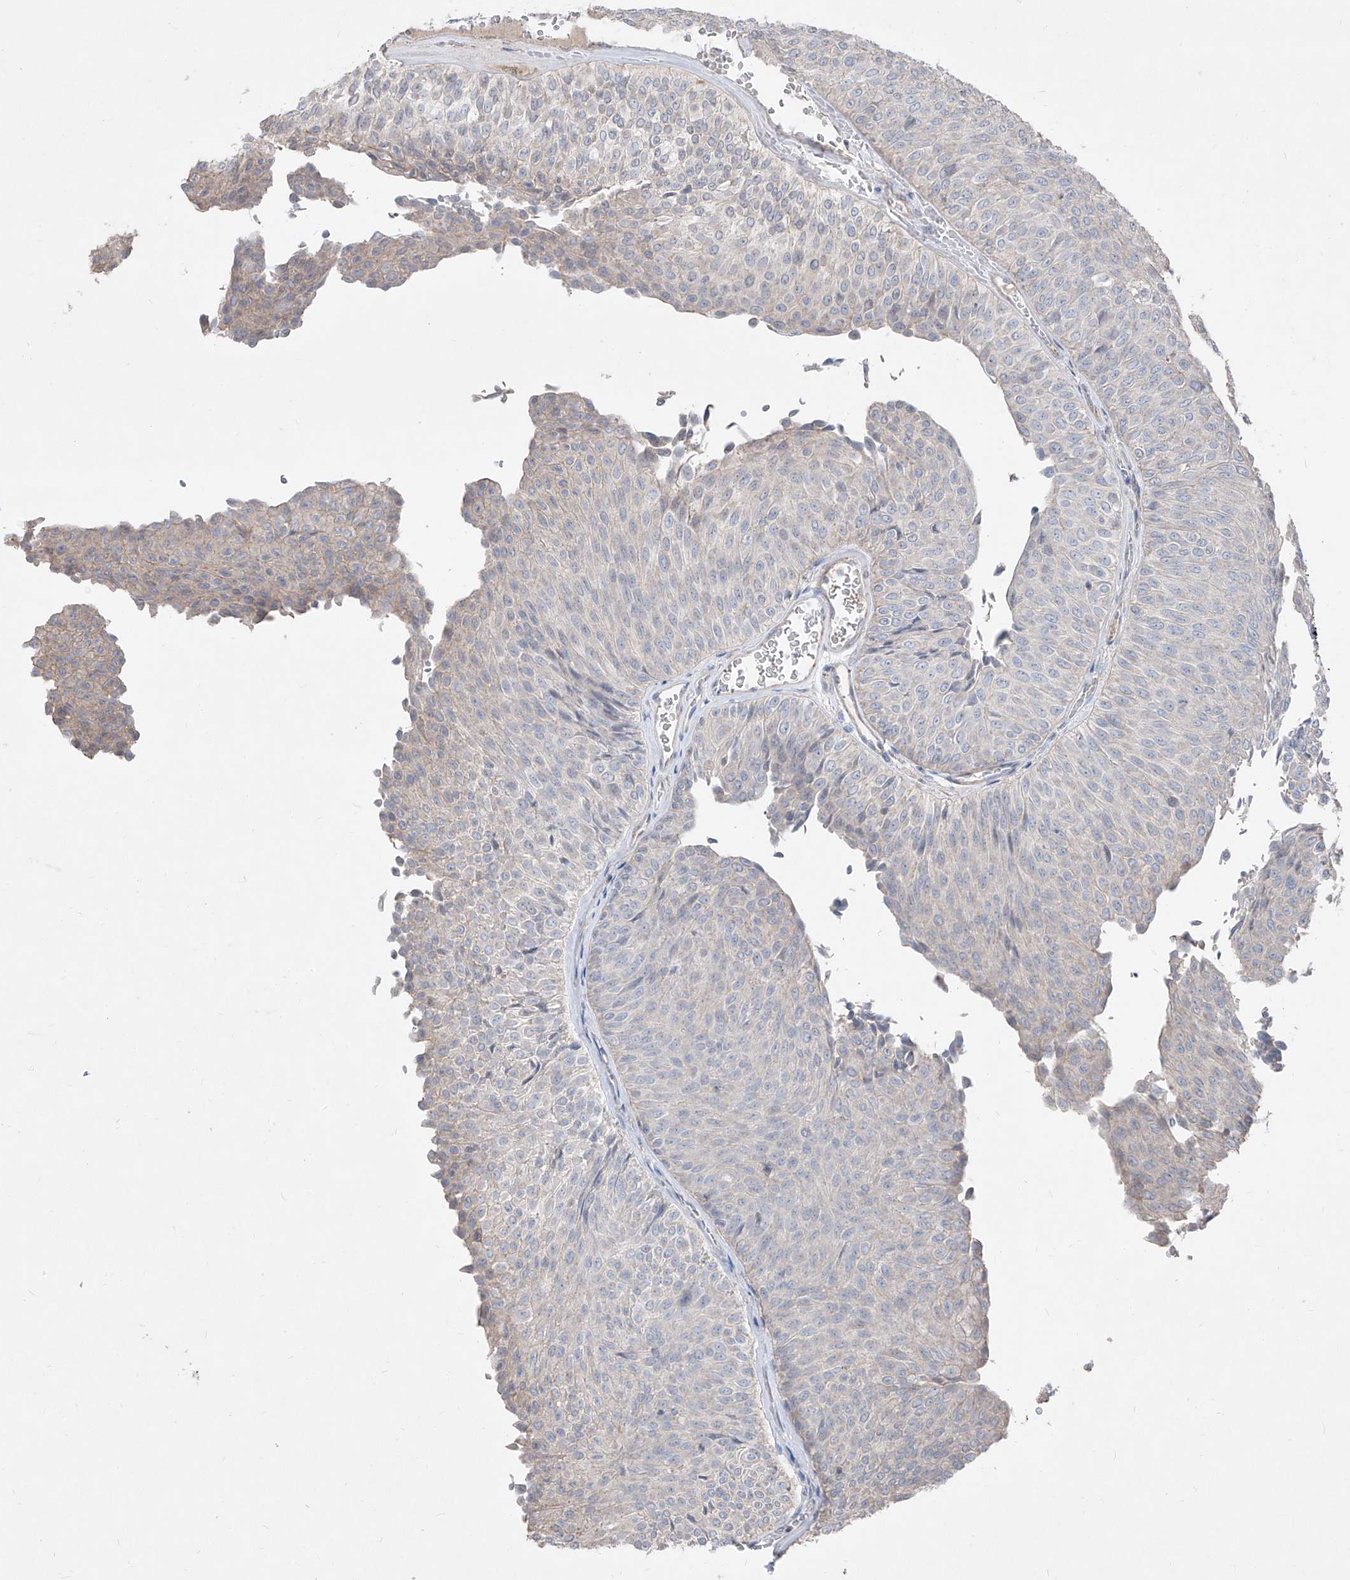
{"staining": {"intensity": "negative", "quantity": "none", "location": "none"}, "tissue": "urothelial cancer", "cell_type": "Tumor cells", "image_type": "cancer", "snomed": [{"axis": "morphology", "description": "Urothelial carcinoma, Low grade"}, {"axis": "topography", "description": "Urinary bladder"}], "caption": "DAB immunohistochemical staining of urothelial carcinoma (low-grade) exhibits no significant staining in tumor cells.", "gene": "UFD1", "patient": {"sex": "male", "age": 78}}